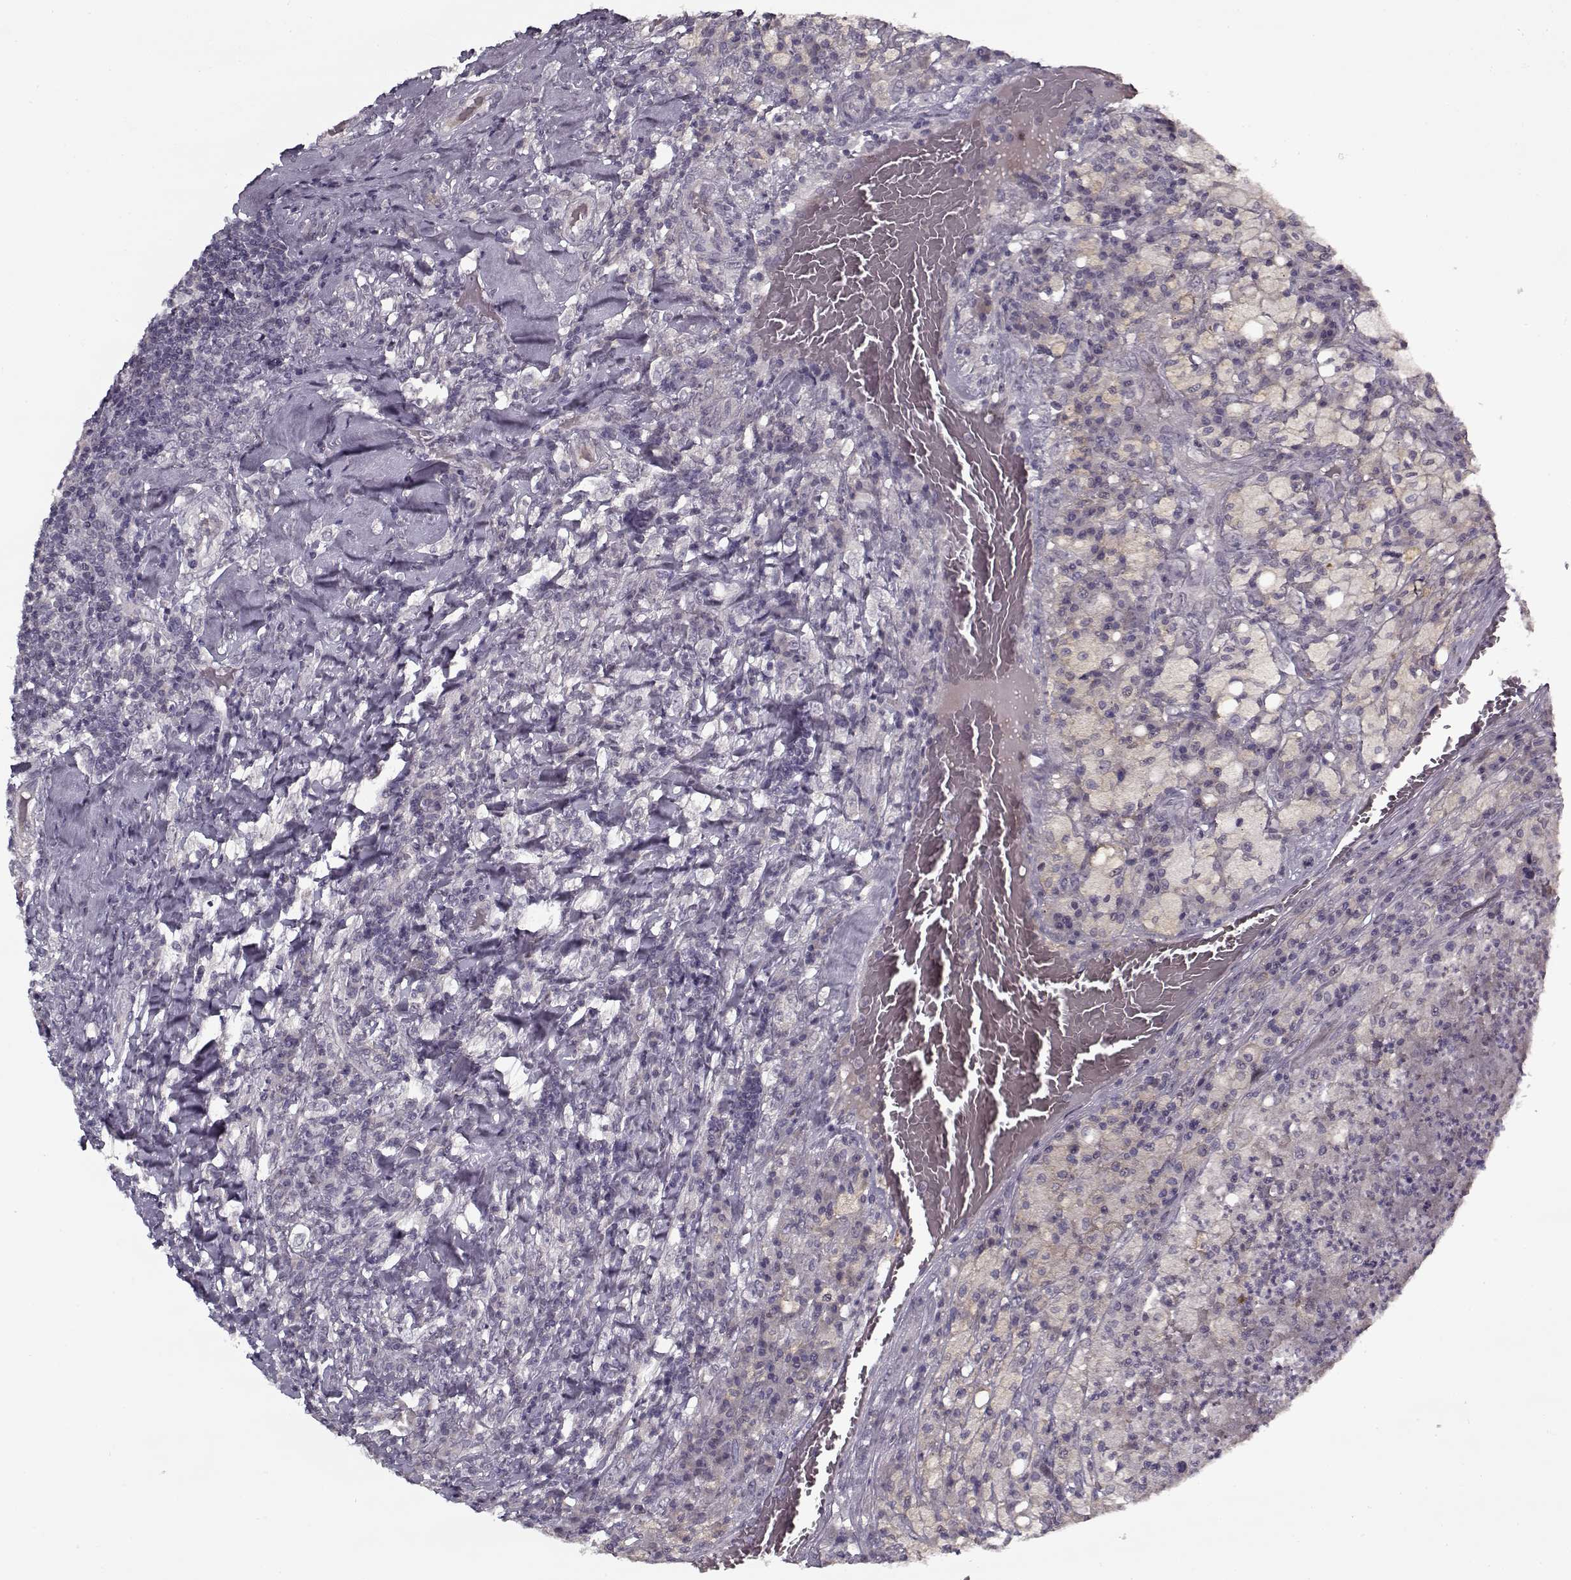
{"staining": {"intensity": "negative", "quantity": "none", "location": "none"}, "tissue": "testis cancer", "cell_type": "Tumor cells", "image_type": "cancer", "snomed": [{"axis": "morphology", "description": "Necrosis, NOS"}, {"axis": "morphology", "description": "Carcinoma, Embryonal, NOS"}, {"axis": "topography", "description": "Testis"}], "caption": "A micrograph of embryonal carcinoma (testis) stained for a protein demonstrates no brown staining in tumor cells.", "gene": "LAMA2", "patient": {"sex": "male", "age": 19}}